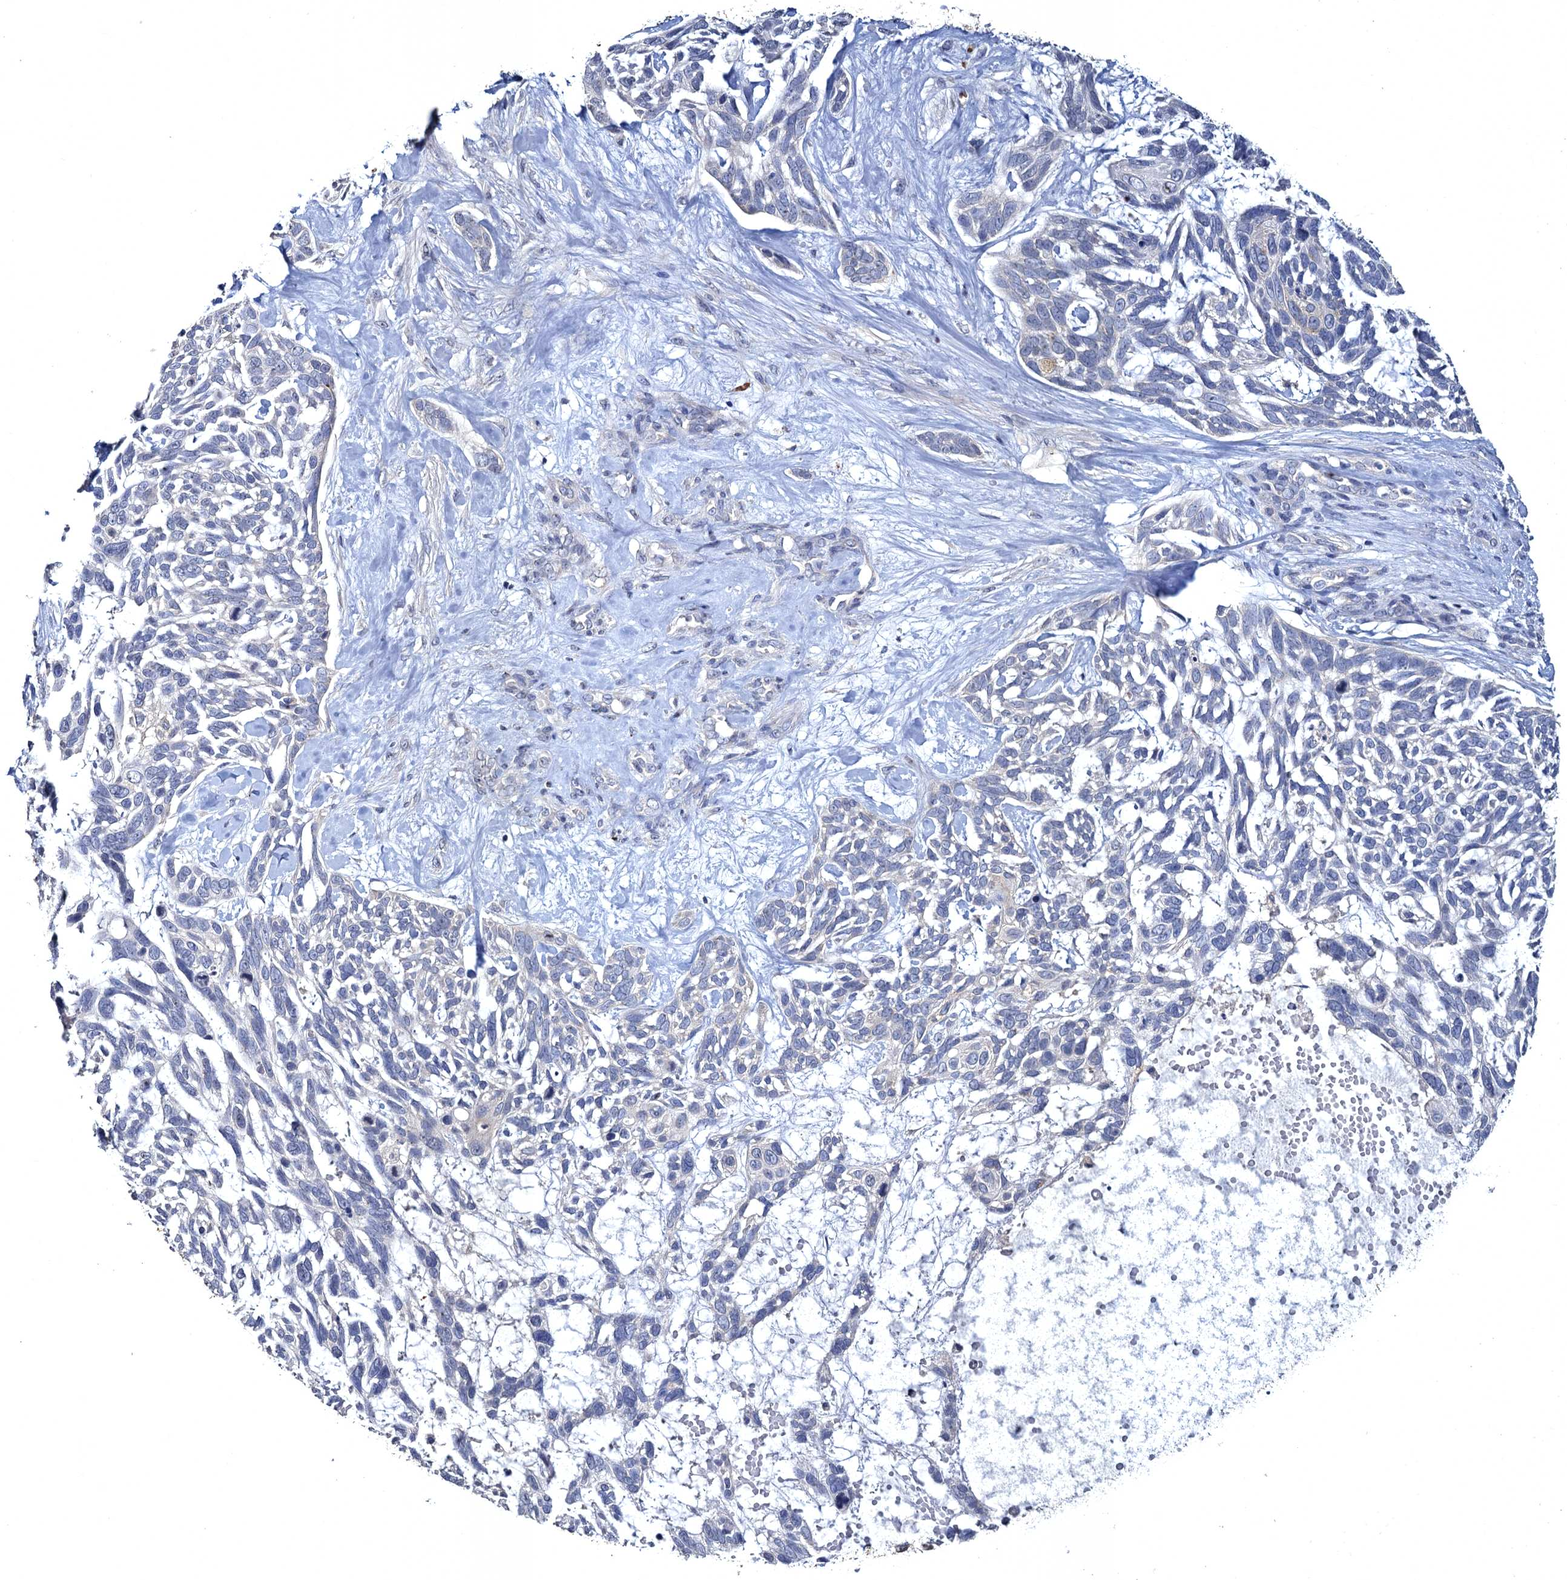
{"staining": {"intensity": "negative", "quantity": "none", "location": "none"}, "tissue": "skin cancer", "cell_type": "Tumor cells", "image_type": "cancer", "snomed": [{"axis": "morphology", "description": "Basal cell carcinoma"}, {"axis": "topography", "description": "Skin"}], "caption": "Tumor cells are negative for protein expression in human basal cell carcinoma (skin). Brightfield microscopy of IHC stained with DAB (brown) and hematoxylin (blue), captured at high magnification.", "gene": "ATP9A", "patient": {"sex": "male", "age": 88}}